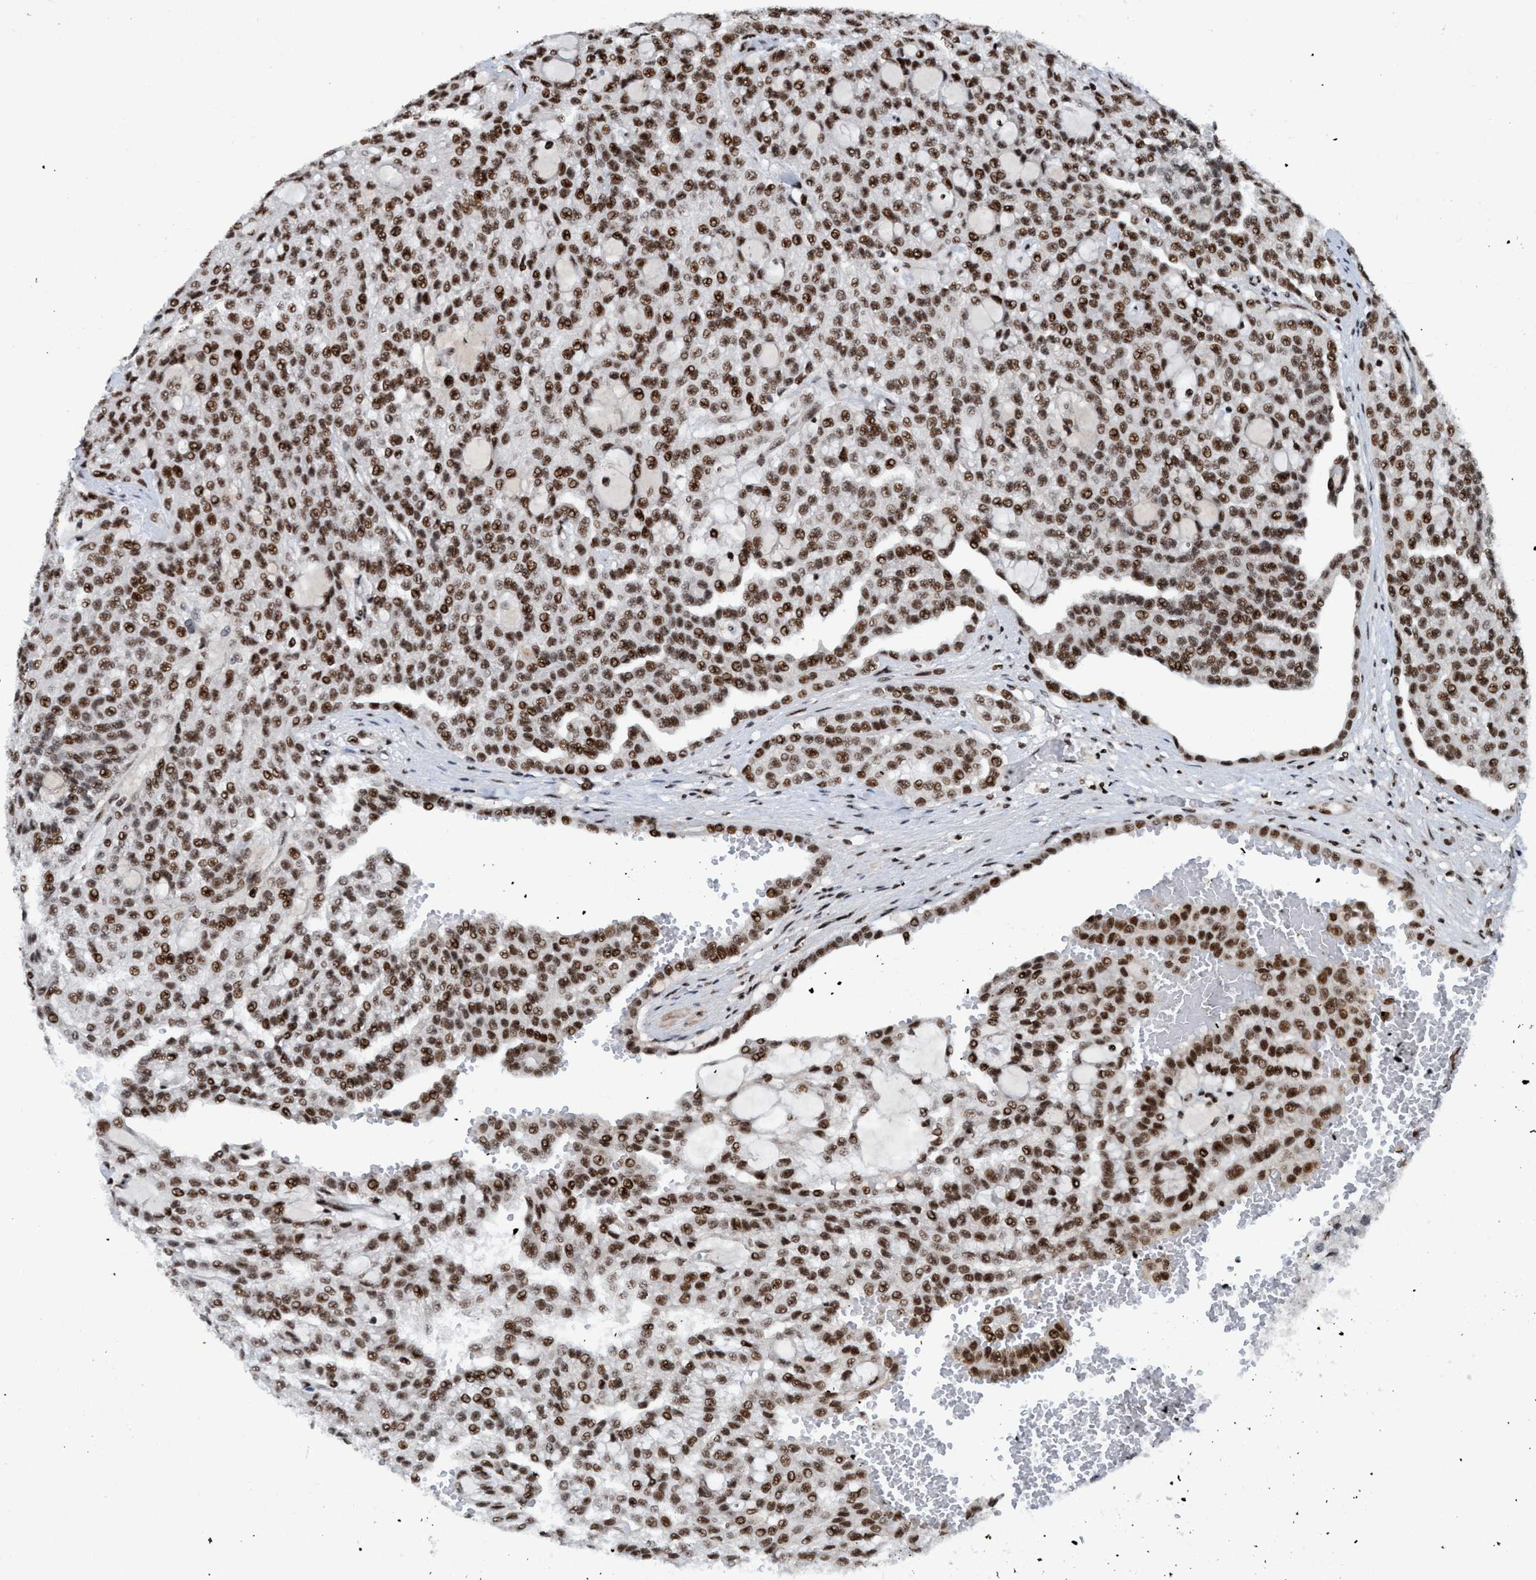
{"staining": {"intensity": "strong", "quantity": ">75%", "location": "nuclear"}, "tissue": "renal cancer", "cell_type": "Tumor cells", "image_type": "cancer", "snomed": [{"axis": "morphology", "description": "Adenocarcinoma, NOS"}, {"axis": "topography", "description": "Kidney"}], "caption": "There is high levels of strong nuclear expression in tumor cells of renal adenocarcinoma, as demonstrated by immunohistochemical staining (brown color).", "gene": "TOPBP1", "patient": {"sex": "male", "age": 63}}